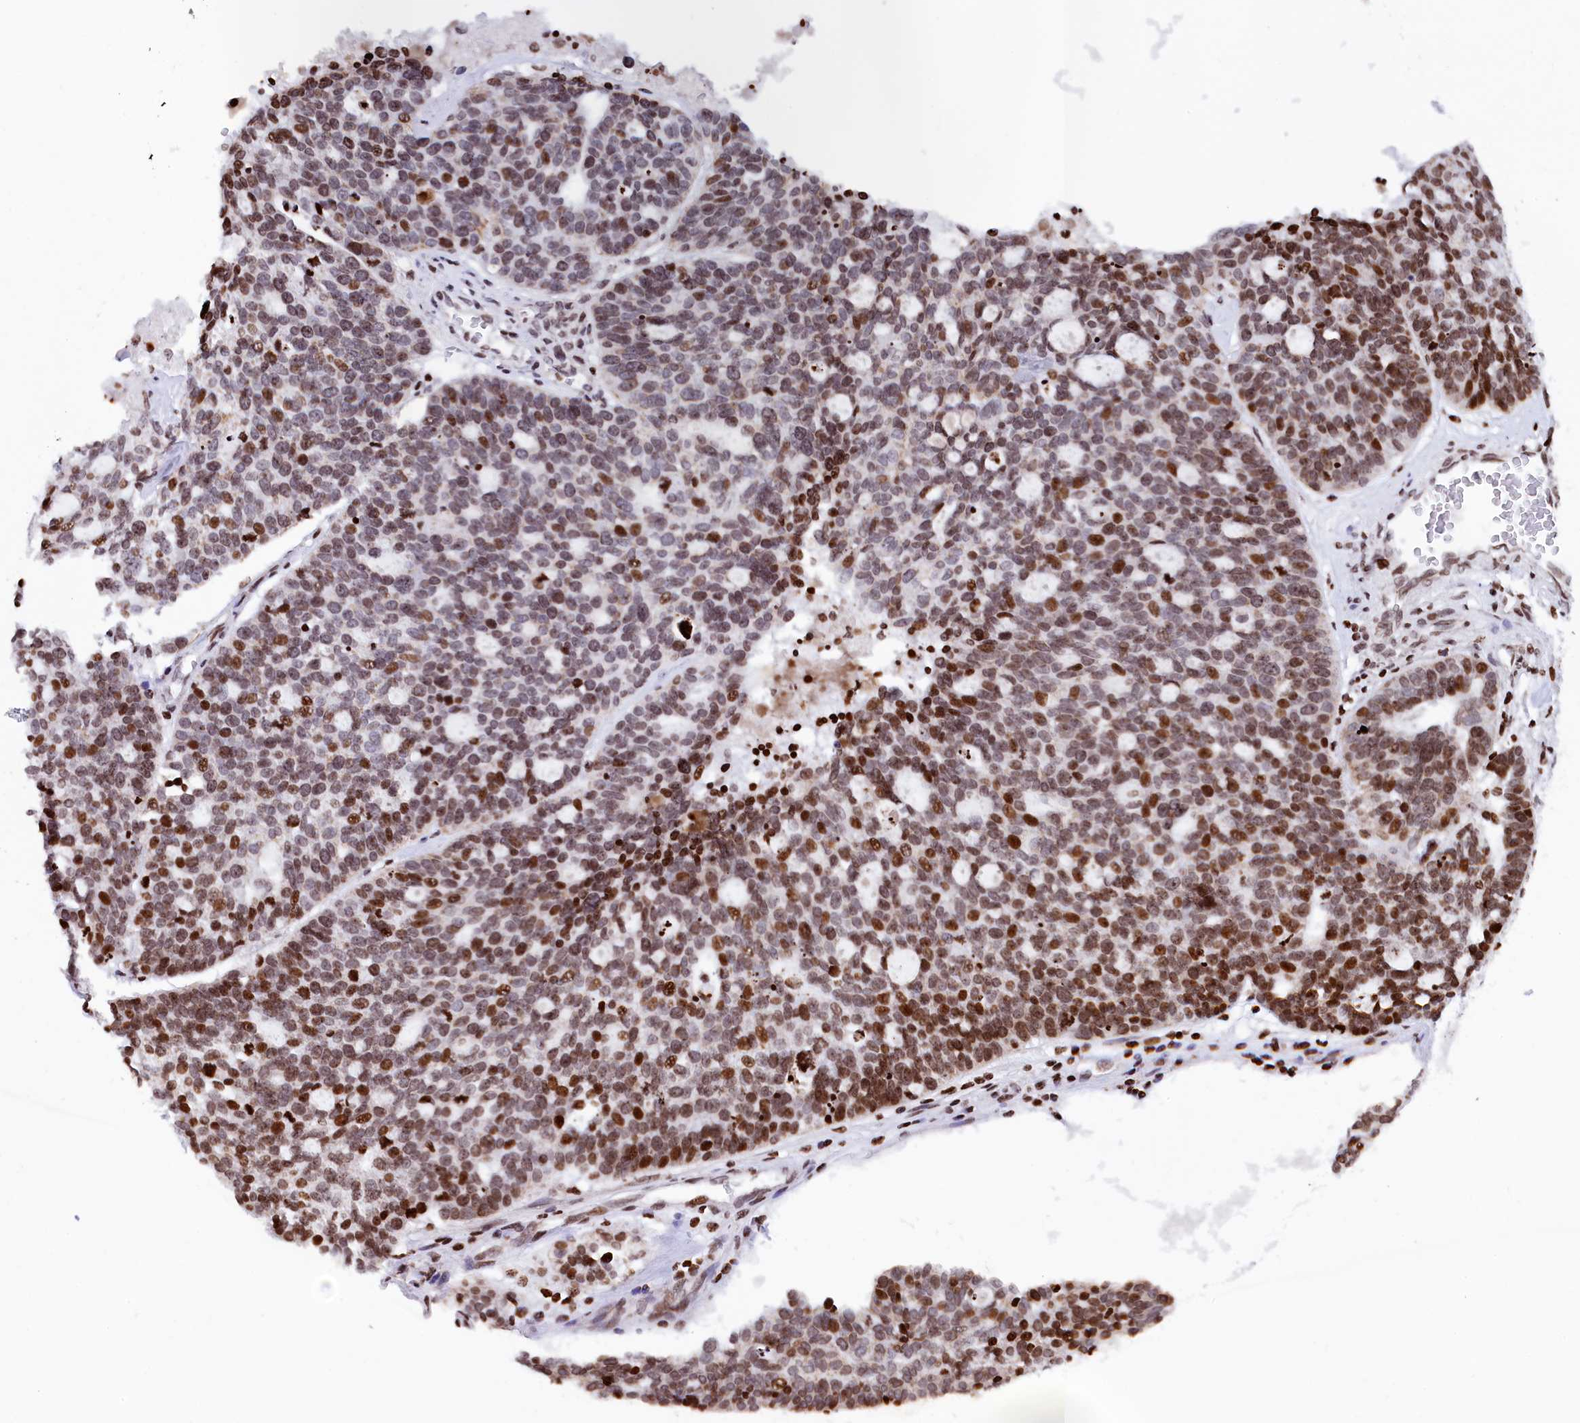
{"staining": {"intensity": "moderate", "quantity": "25%-75%", "location": "nuclear"}, "tissue": "ovarian cancer", "cell_type": "Tumor cells", "image_type": "cancer", "snomed": [{"axis": "morphology", "description": "Cystadenocarcinoma, serous, NOS"}, {"axis": "topography", "description": "Ovary"}], "caption": "Protein staining of ovarian cancer (serous cystadenocarcinoma) tissue exhibits moderate nuclear expression in about 25%-75% of tumor cells.", "gene": "TIMM29", "patient": {"sex": "female", "age": 59}}